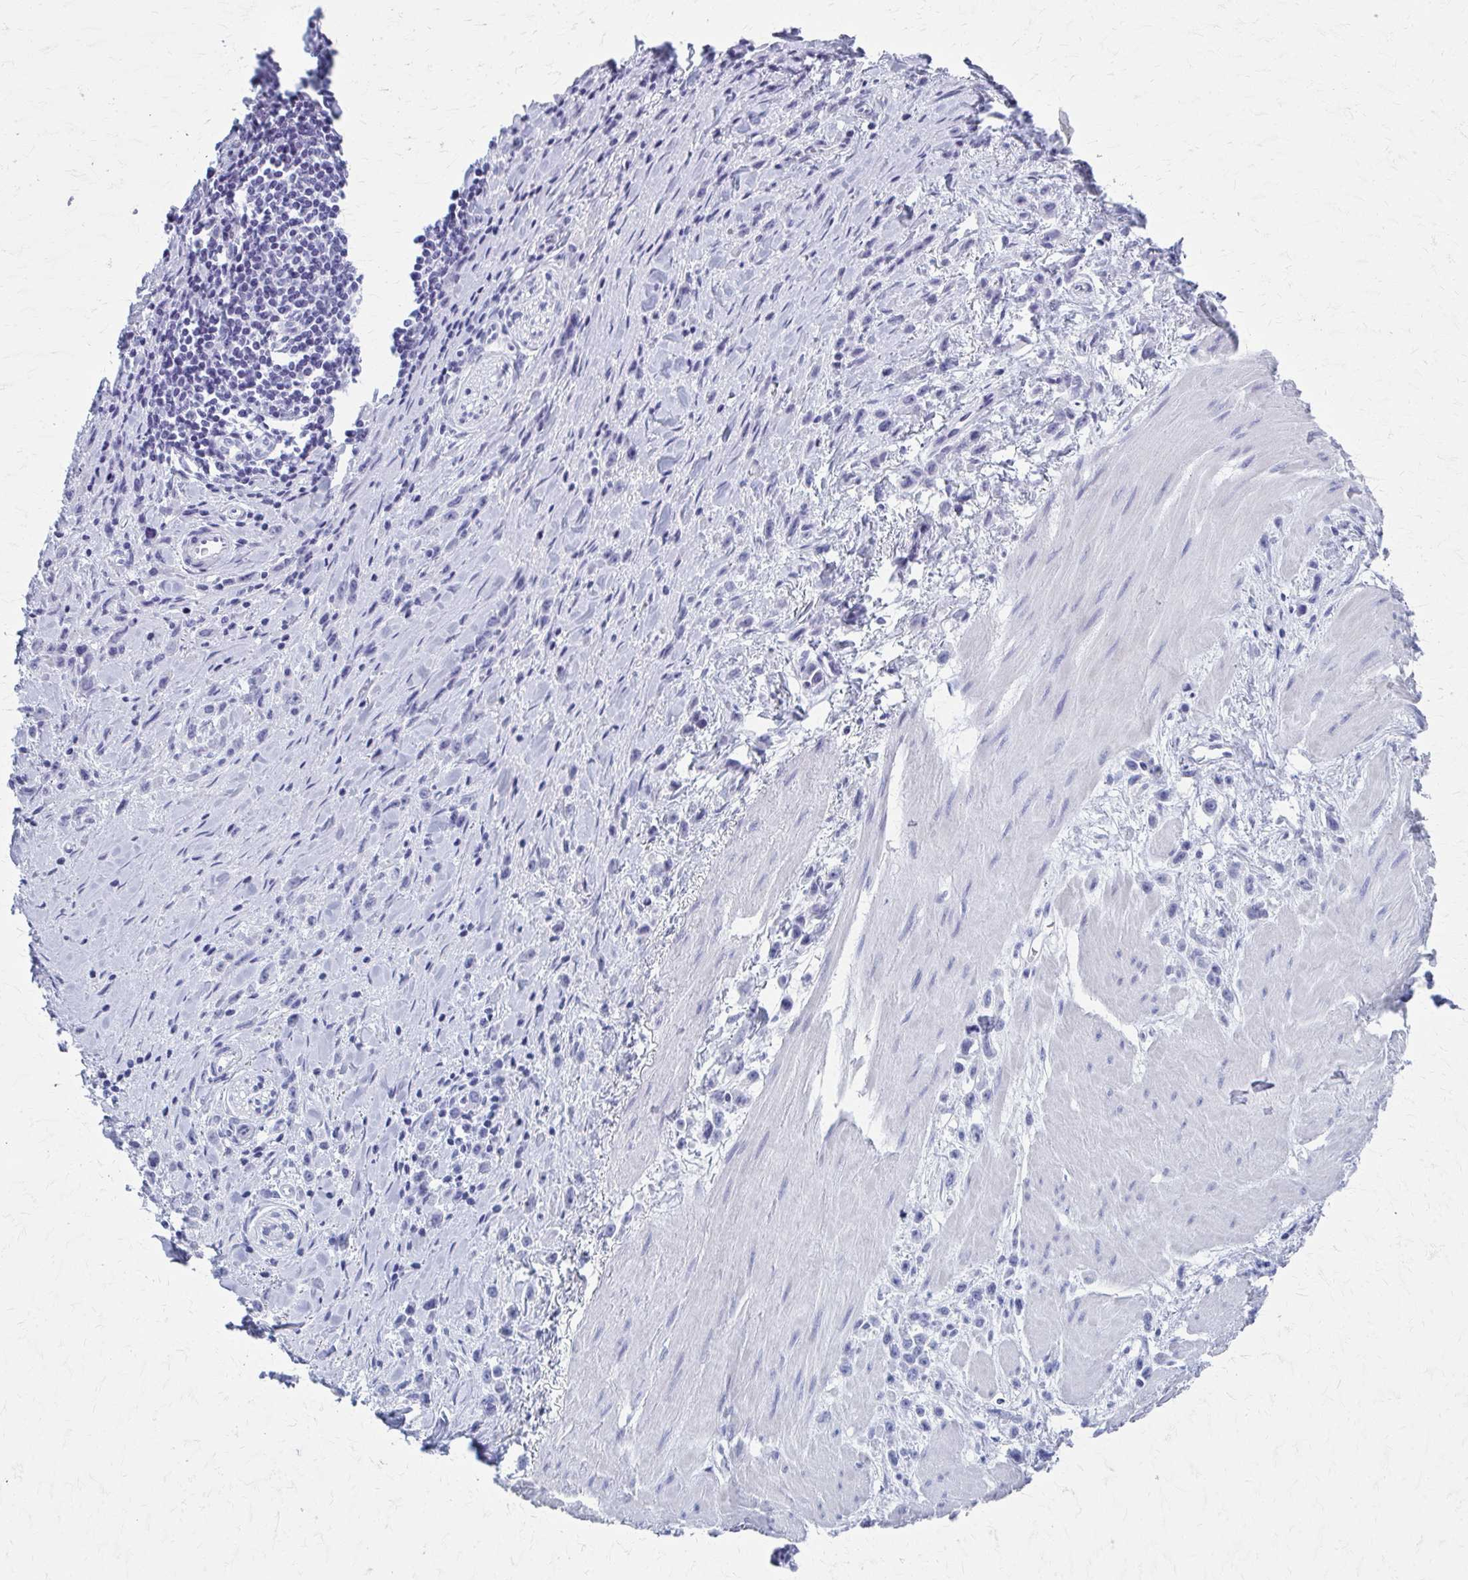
{"staining": {"intensity": "negative", "quantity": "none", "location": "none"}, "tissue": "stomach cancer", "cell_type": "Tumor cells", "image_type": "cancer", "snomed": [{"axis": "morphology", "description": "Adenocarcinoma, NOS"}, {"axis": "topography", "description": "Stomach"}], "caption": "Stomach cancer was stained to show a protein in brown. There is no significant positivity in tumor cells.", "gene": "CELF5", "patient": {"sex": "male", "age": 47}}